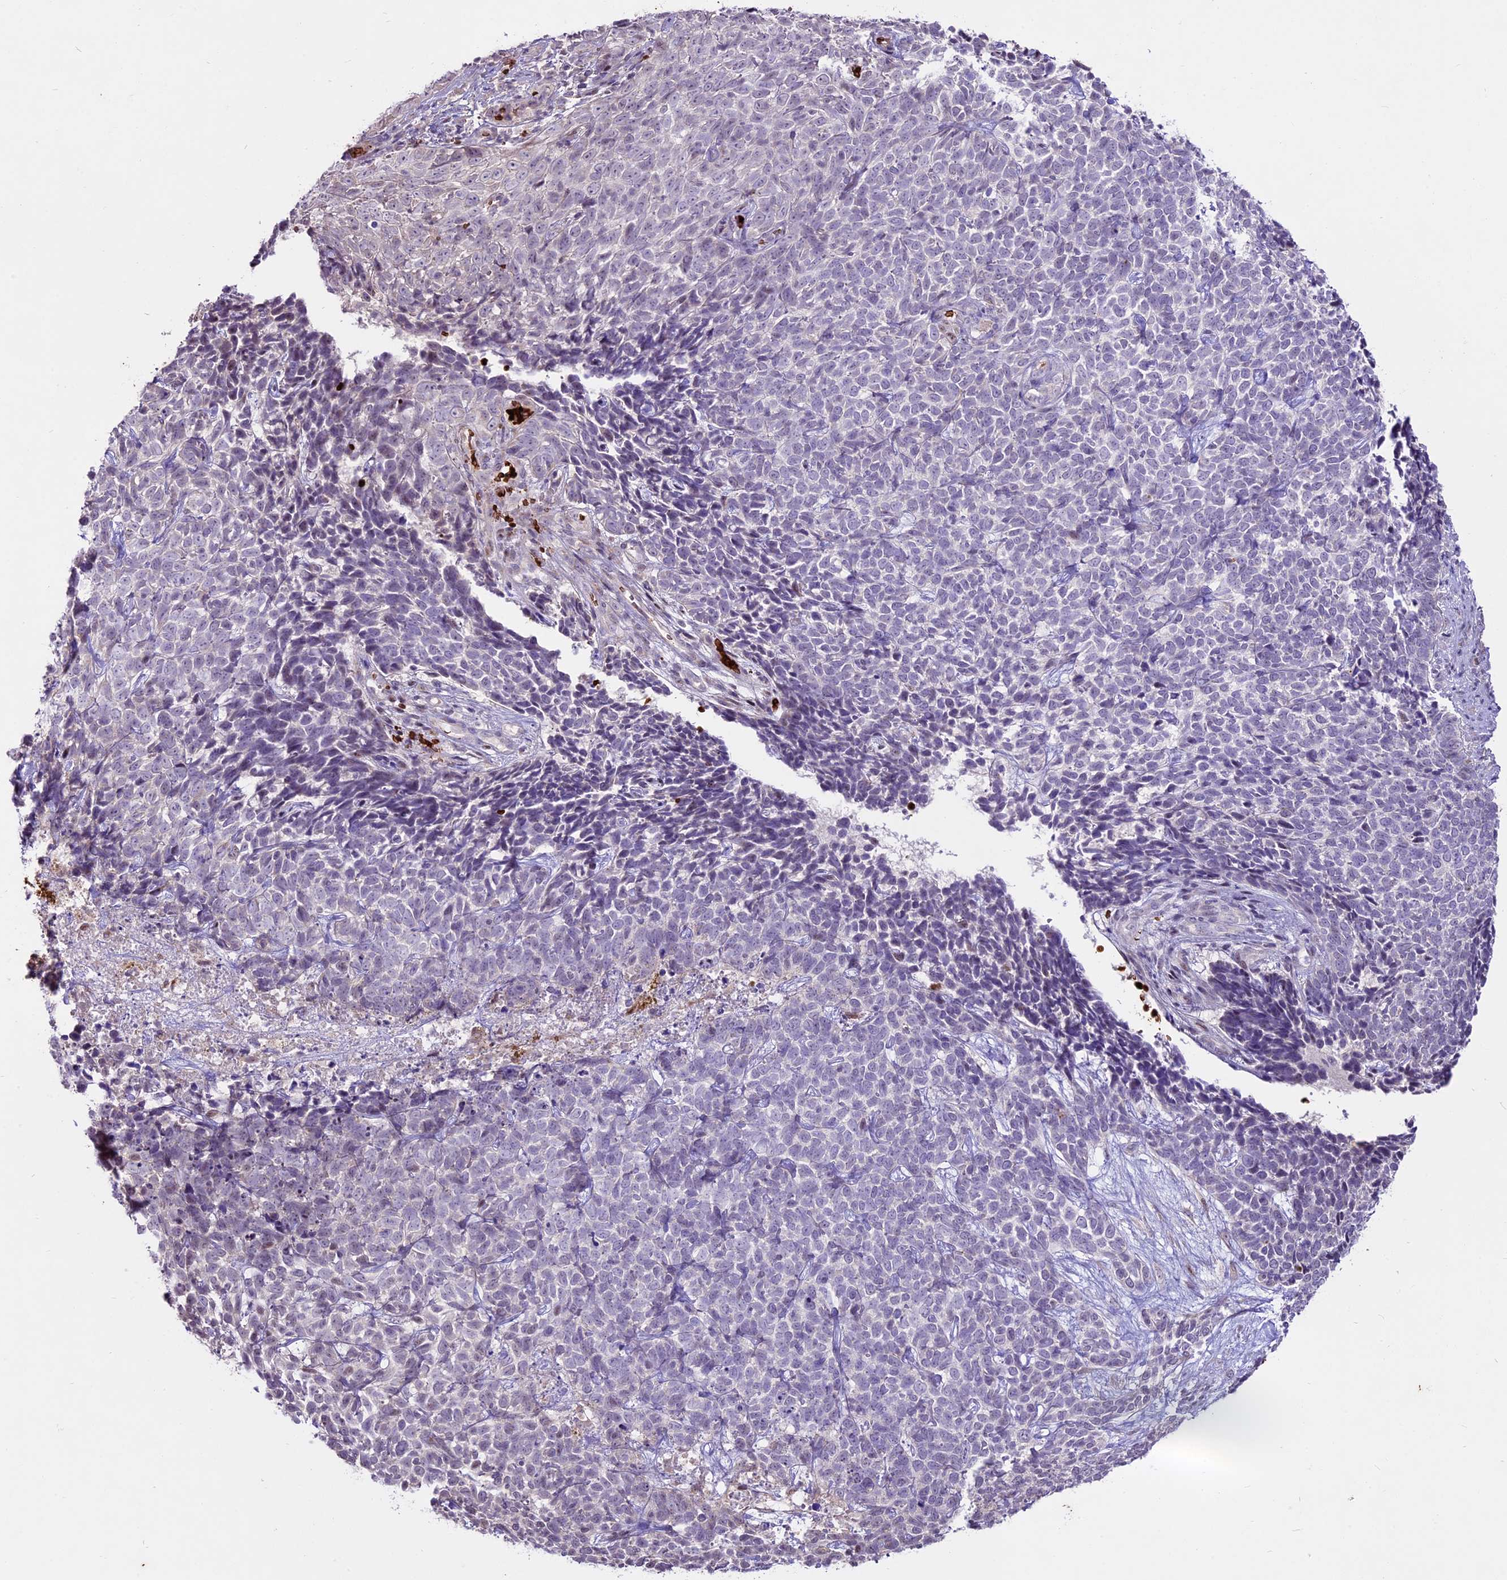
{"staining": {"intensity": "negative", "quantity": "none", "location": "none"}, "tissue": "skin cancer", "cell_type": "Tumor cells", "image_type": "cancer", "snomed": [{"axis": "morphology", "description": "Basal cell carcinoma"}, {"axis": "topography", "description": "Skin"}], "caption": "This is an IHC micrograph of skin cancer. There is no positivity in tumor cells.", "gene": "SUSD3", "patient": {"sex": "female", "age": 84}}